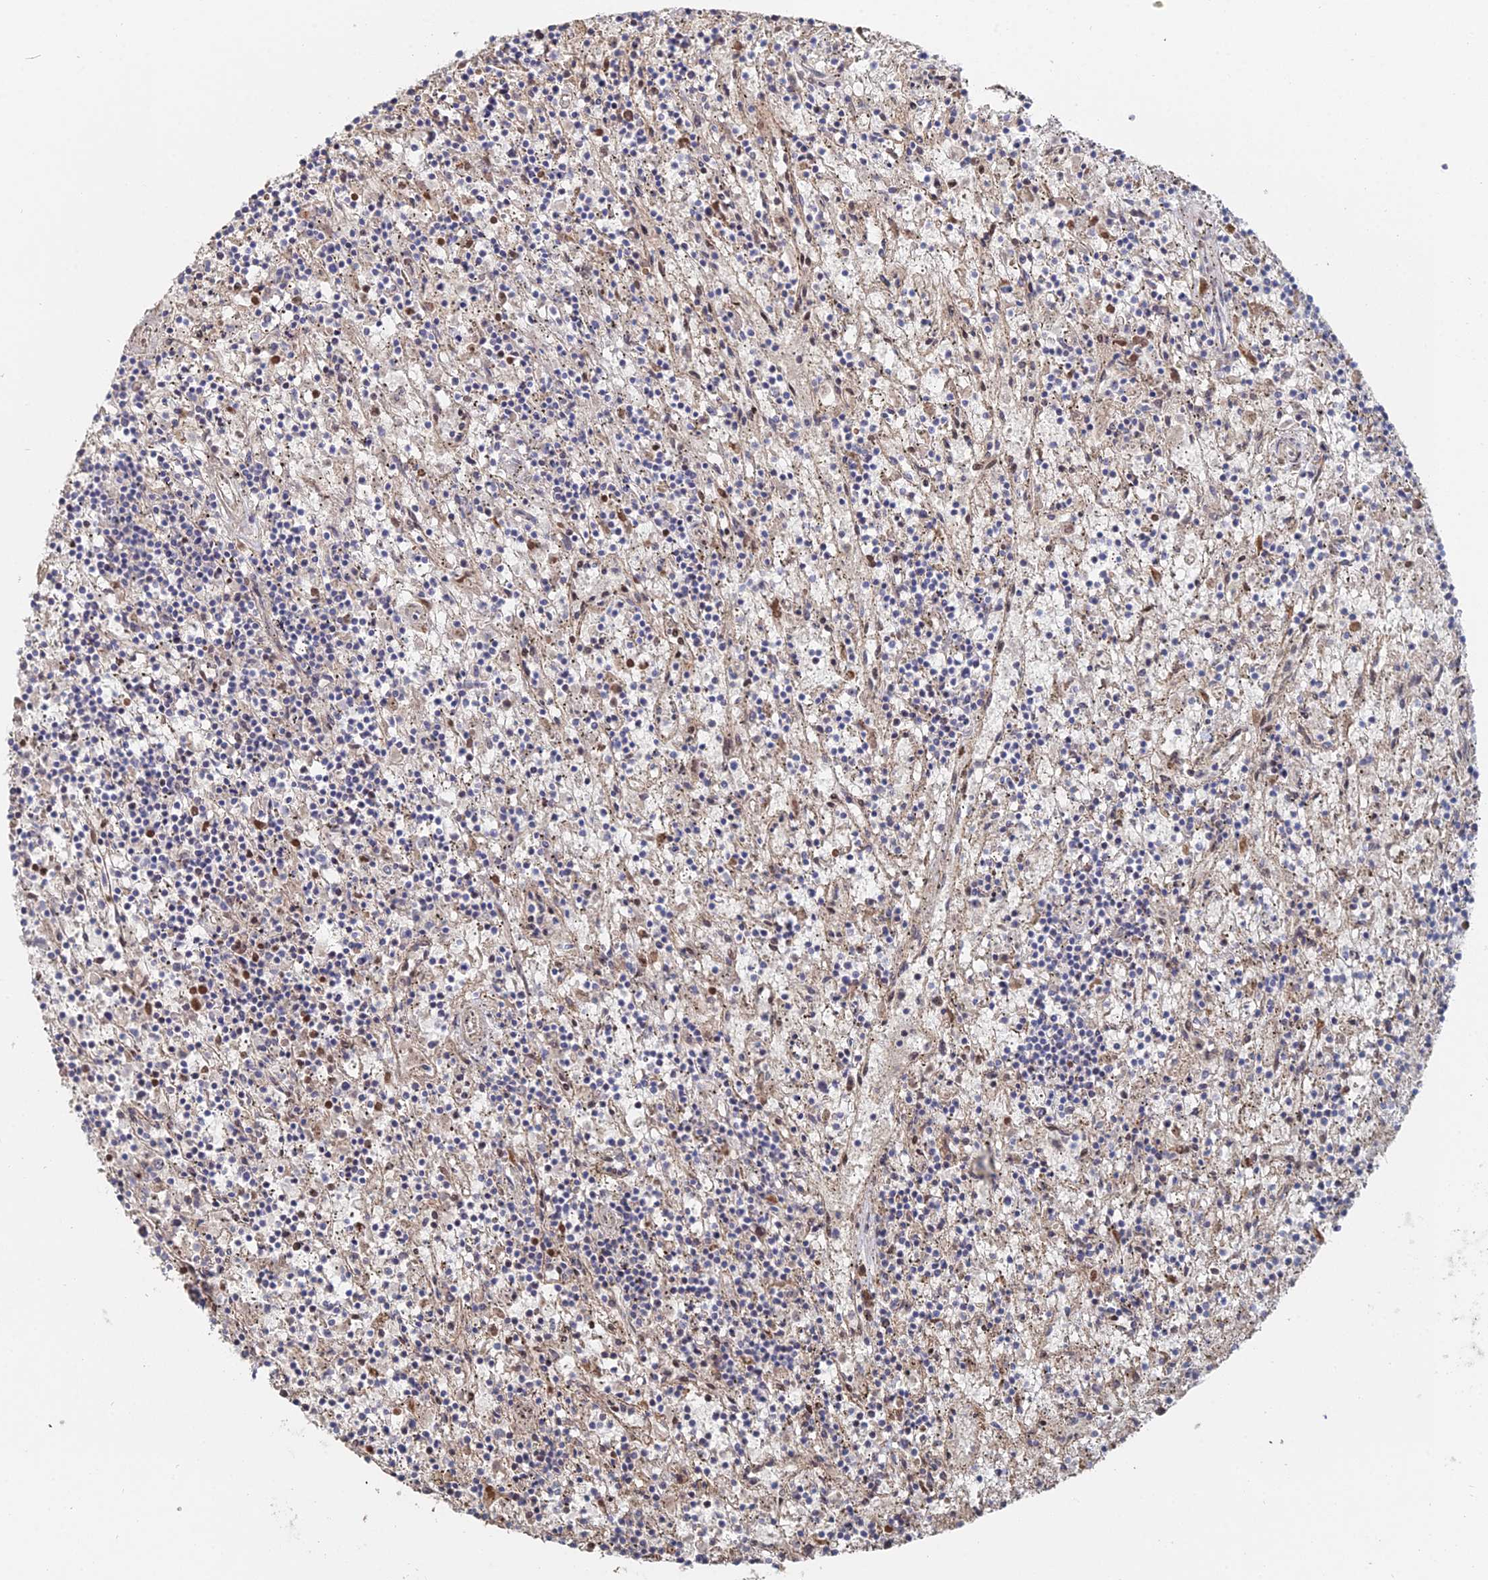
{"staining": {"intensity": "negative", "quantity": "none", "location": "none"}, "tissue": "lymphoma", "cell_type": "Tumor cells", "image_type": "cancer", "snomed": [{"axis": "morphology", "description": "Malignant lymphoma, non-Hodgkin's type, Low grade"}, {"axis": "topography", "description": "Spleen"}], "caption": "Protein analysis of low-grade malignant lymphoma, non-Hodgkin's type demonstrates no significant positivity in tumor cells.", "gene": "SGMS1", "patient": {"sex": "male", "age": 76}}